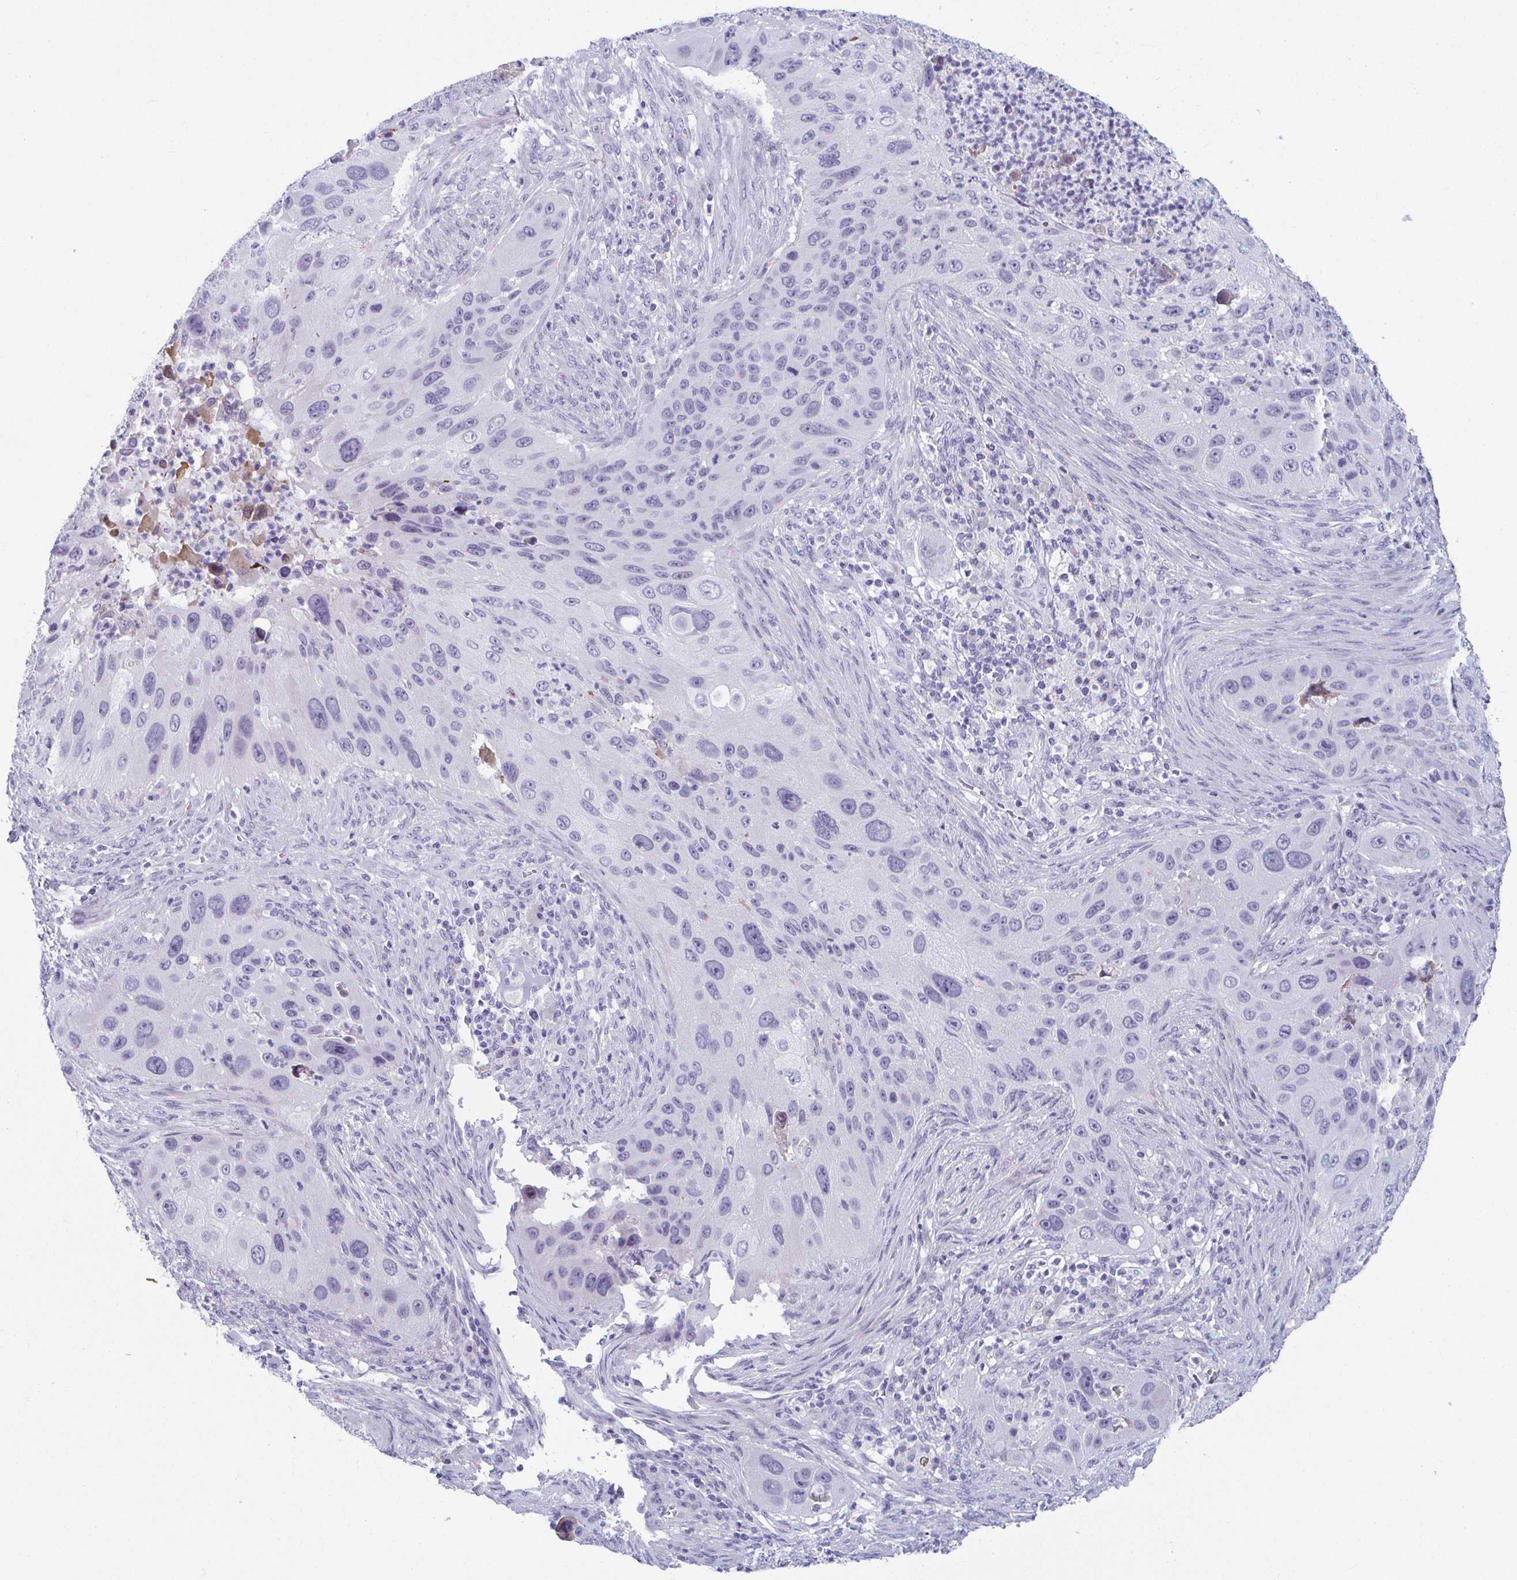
{"staining": {"intensity": "negative", "quantity": "none", "location": "none"}, "tissue": "lung cancer", "cell_type": "Tumor cells", "image_type": "cancer", "snomed": [{"axis": "morphology", "description": "Squamous cell carcinoma, NOS"}, {"axis": "topography", "description": "Lung"}], "caption": "Protein analysis of lung cancer (squamous cell carcinoma) displays no significant positivity in tumor cells. (DAB (3,3'-diaminobenzidine) immunohistochemistry (IHC), high magnification).", "gene": "NPY", "patient": {"sex": "male", "age": 63}}